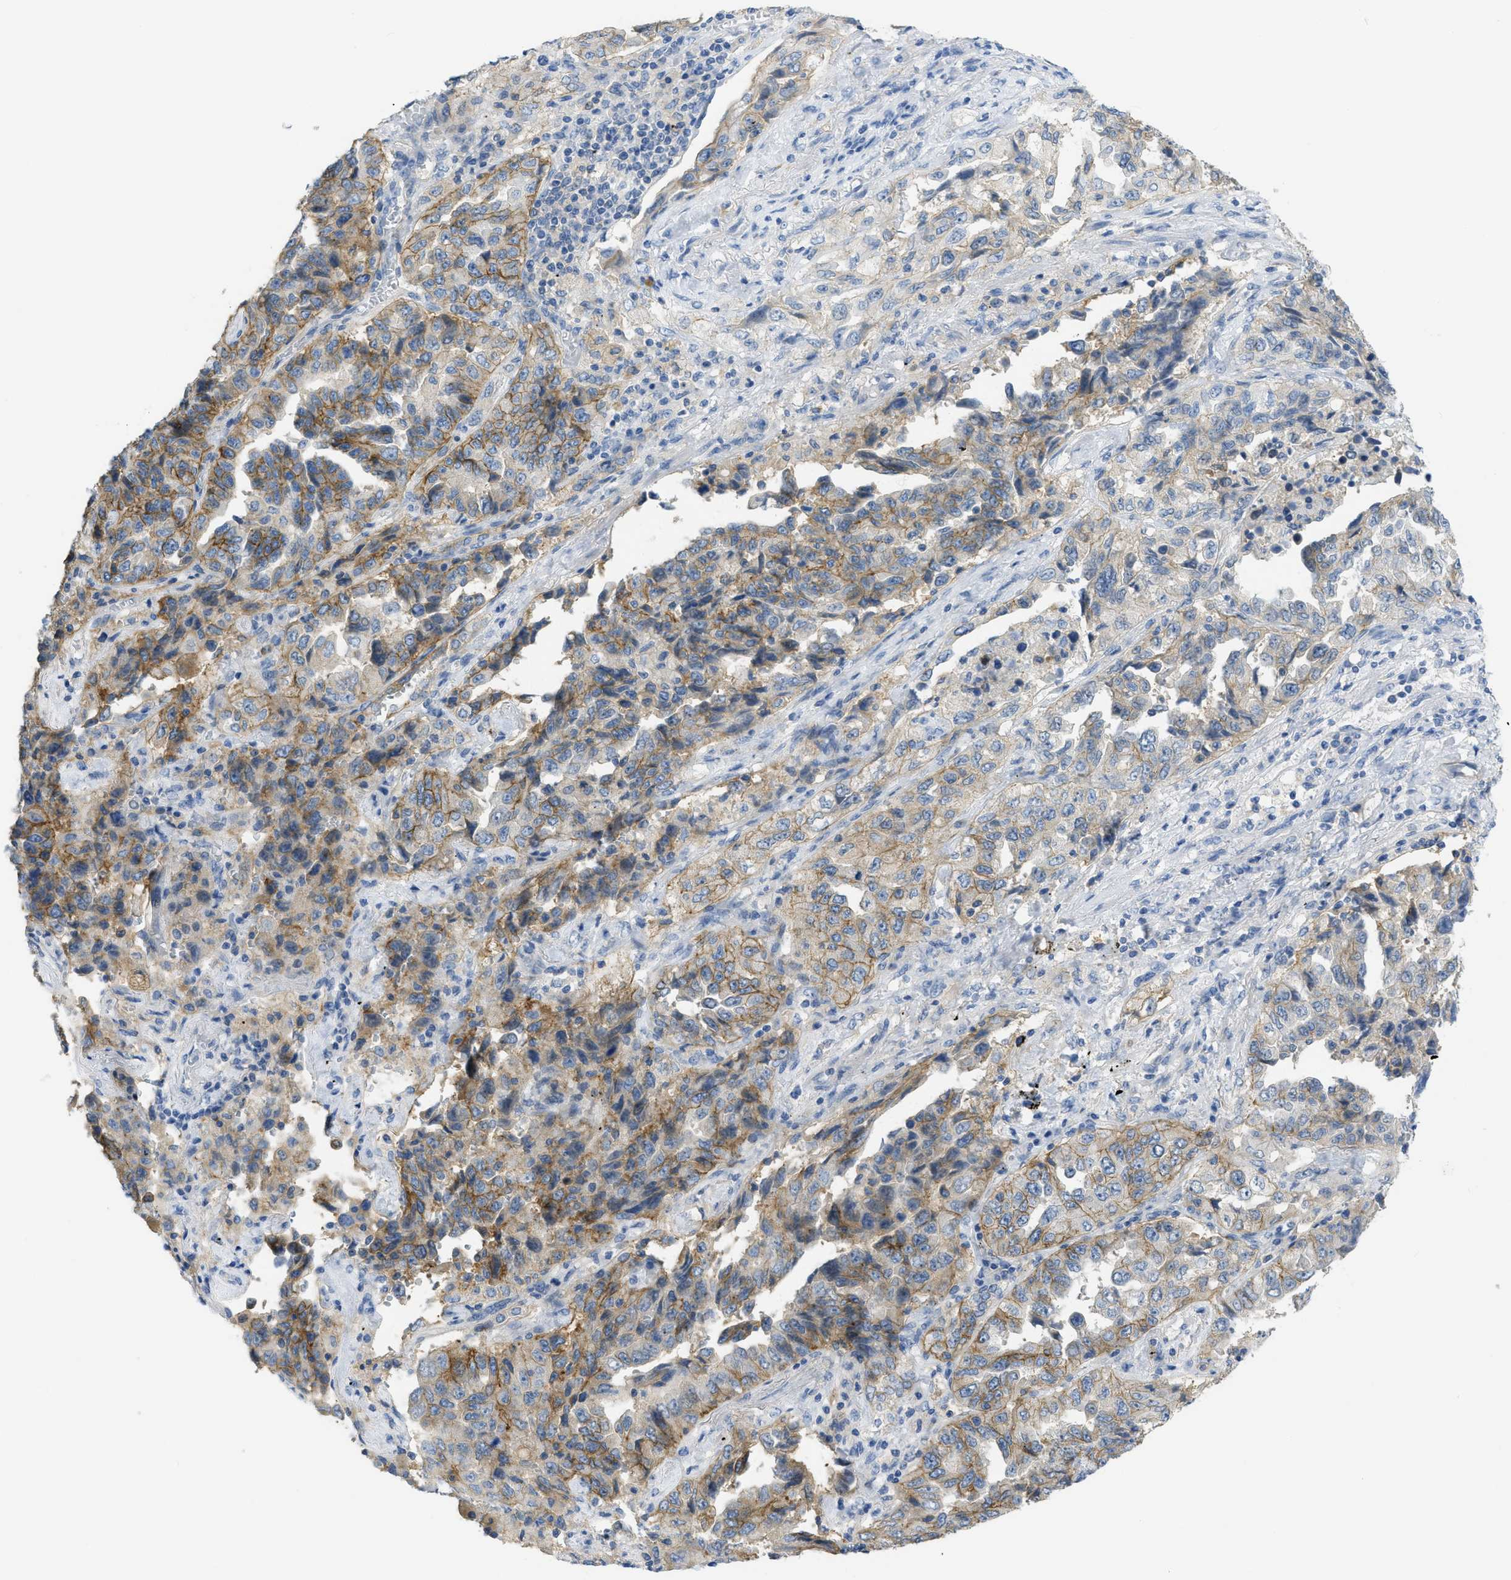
{"staining": {"intensity": "moderate", "quantity": ">75%", "location": "cytoplasmic/membranous"}, "tissue": "lung cancer", "cell_type": "Tumor cells", "image_type": "cancer", "snomed": [{"axis": "morphology", "description": "Adenocarcinoma, NOS"}, {"axis": "topography", "description": "Lung"}], "caption": "Immunohistochemistry (IHC) (DAB) staining of human lung cancer (adenocarcinoma) reveals moderate cytoplasmic/membranous protein positivity in about >75% of tumor cells.", "gene": "CNNM4", "patient": {"sex": "female", "age": 51}}